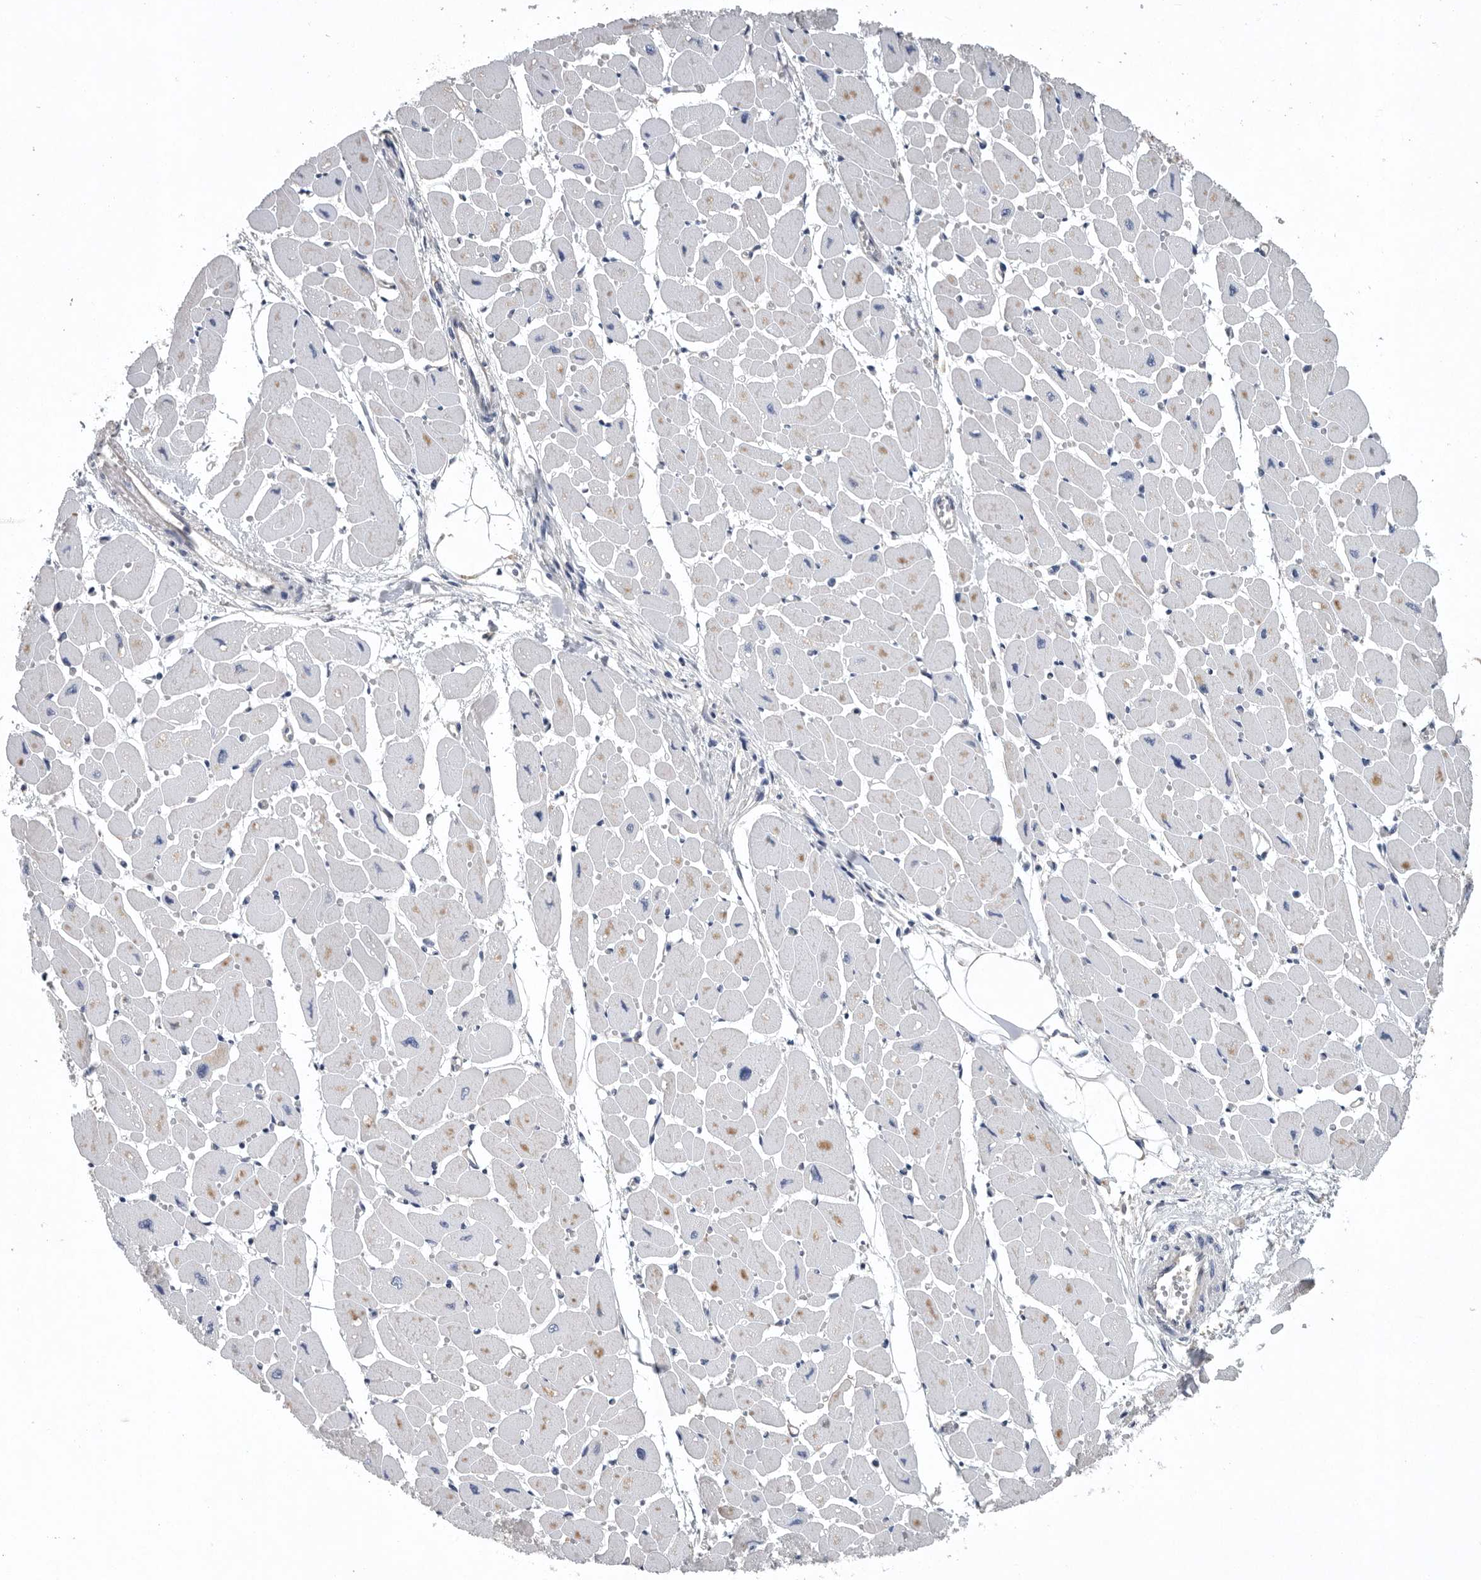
{"staining": {"intensity": "negative", "quantity": "none", "location": "none"}, "tissue": "heart muscle", "cell_type": "Cardiomyocytes", "image_type": "normal", "snomed": [{"axis": "morphology", "description": "Normal tissue, NOS"}, {"axis": "topography", "description": "Heart"}], "caption": "DAB (3,3'-diaminobenzidine) immunohistochemical staining of normal heart muscle shows no significant staining in cardiomyocytes.", "gene": "PDCD4", "patient": {"sex": "female", "age": 54}}